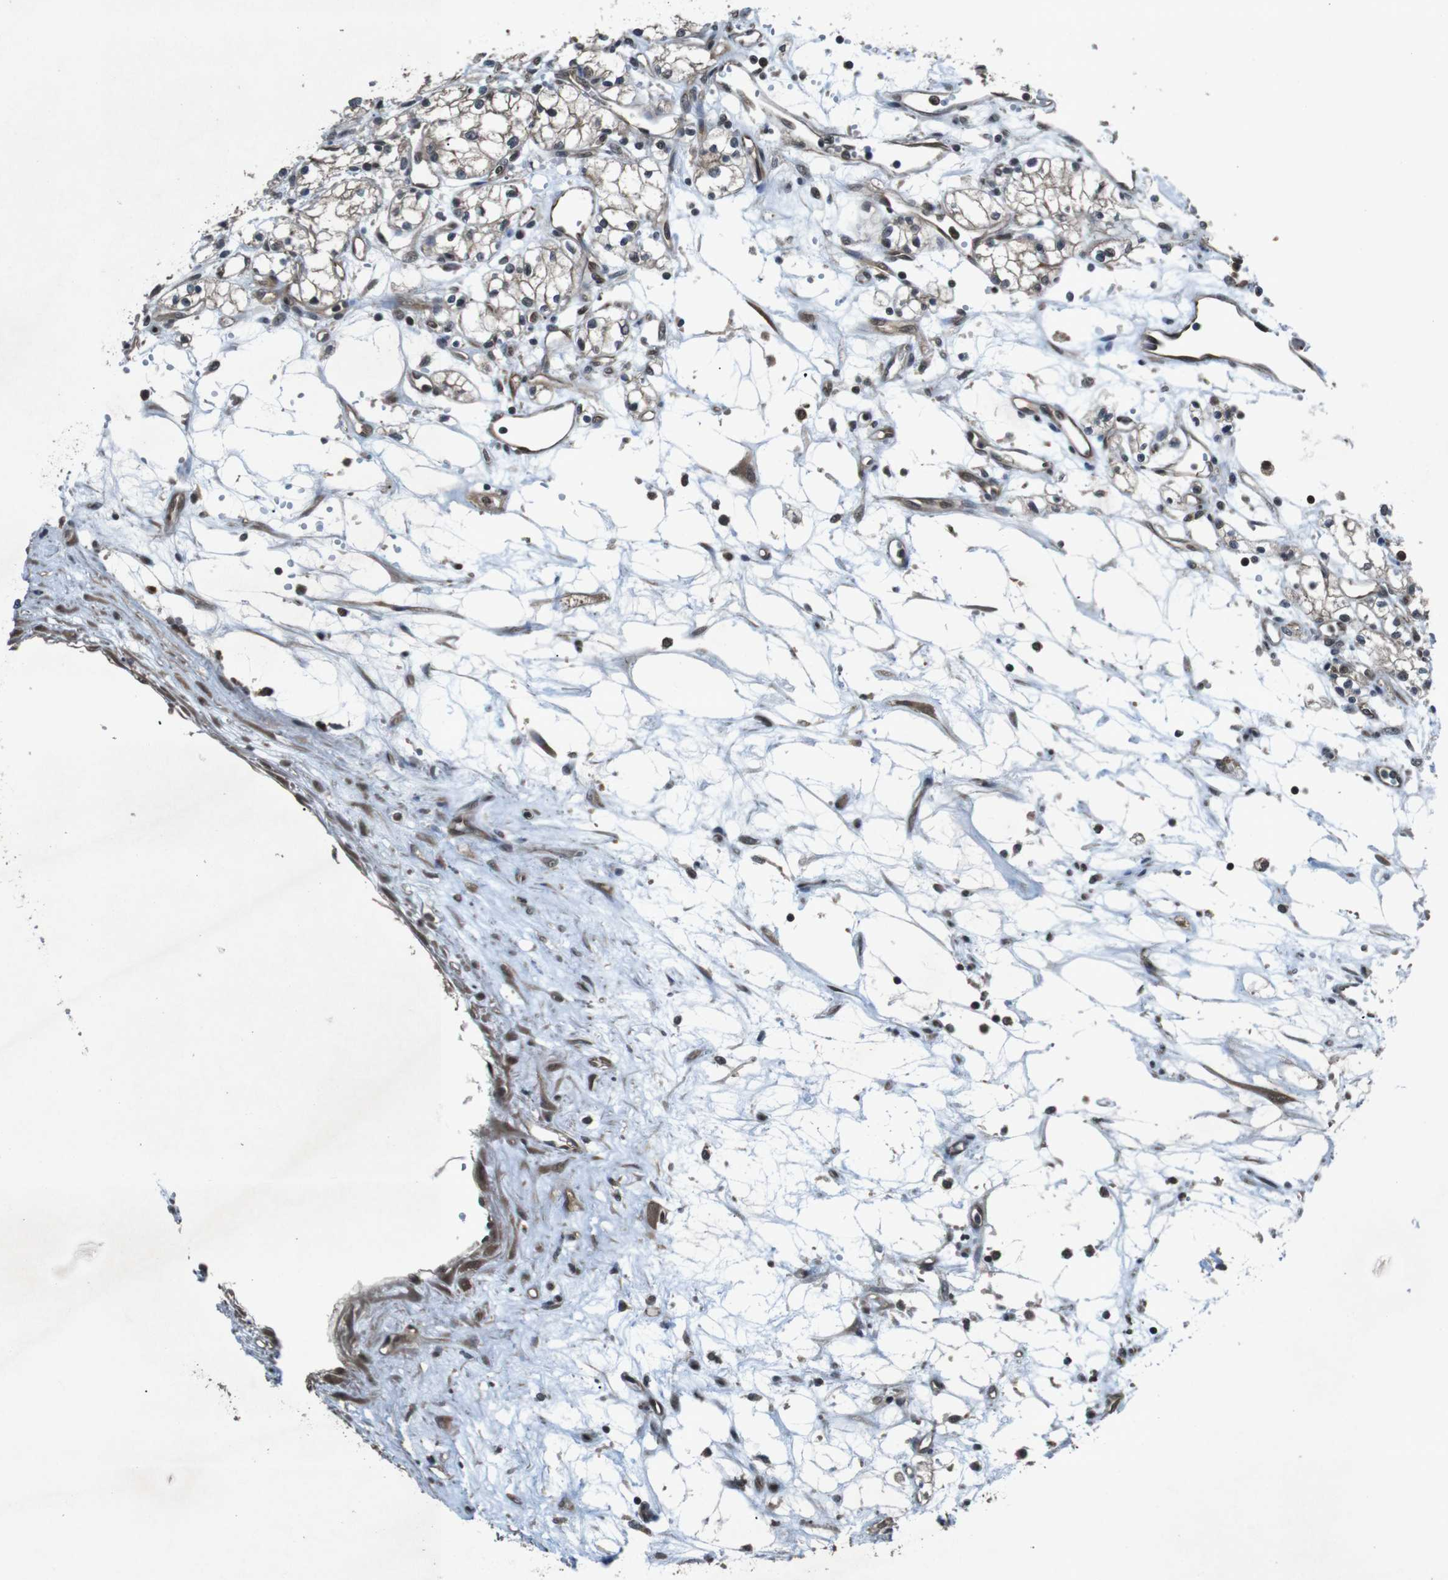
{"staining": {"intensity": "weak", "quantity": "25%-75%", "location": "cytoplasmic/membranous,nuclear"}, "tissue": "renal cancer", "cell_type": "Tumor cells", "image_type": "cancer", "snomed": [{"axis": "morphology", "description": "Normal tissue, NOS"}, {"axis": "morphology", "description": "Adenocarcinoma, NOS"}, {"axis": "topography", "description": "Kidney"}], "caption": "Weak cytoplasmic/membranous and nuclear positivity for a protein is present in about 25%-75% of tumor cells of renal adenocarcinoma using immunohistochemistry.", "gene": "SOCS1", "patient": {"sex": "male", "age": 59}}